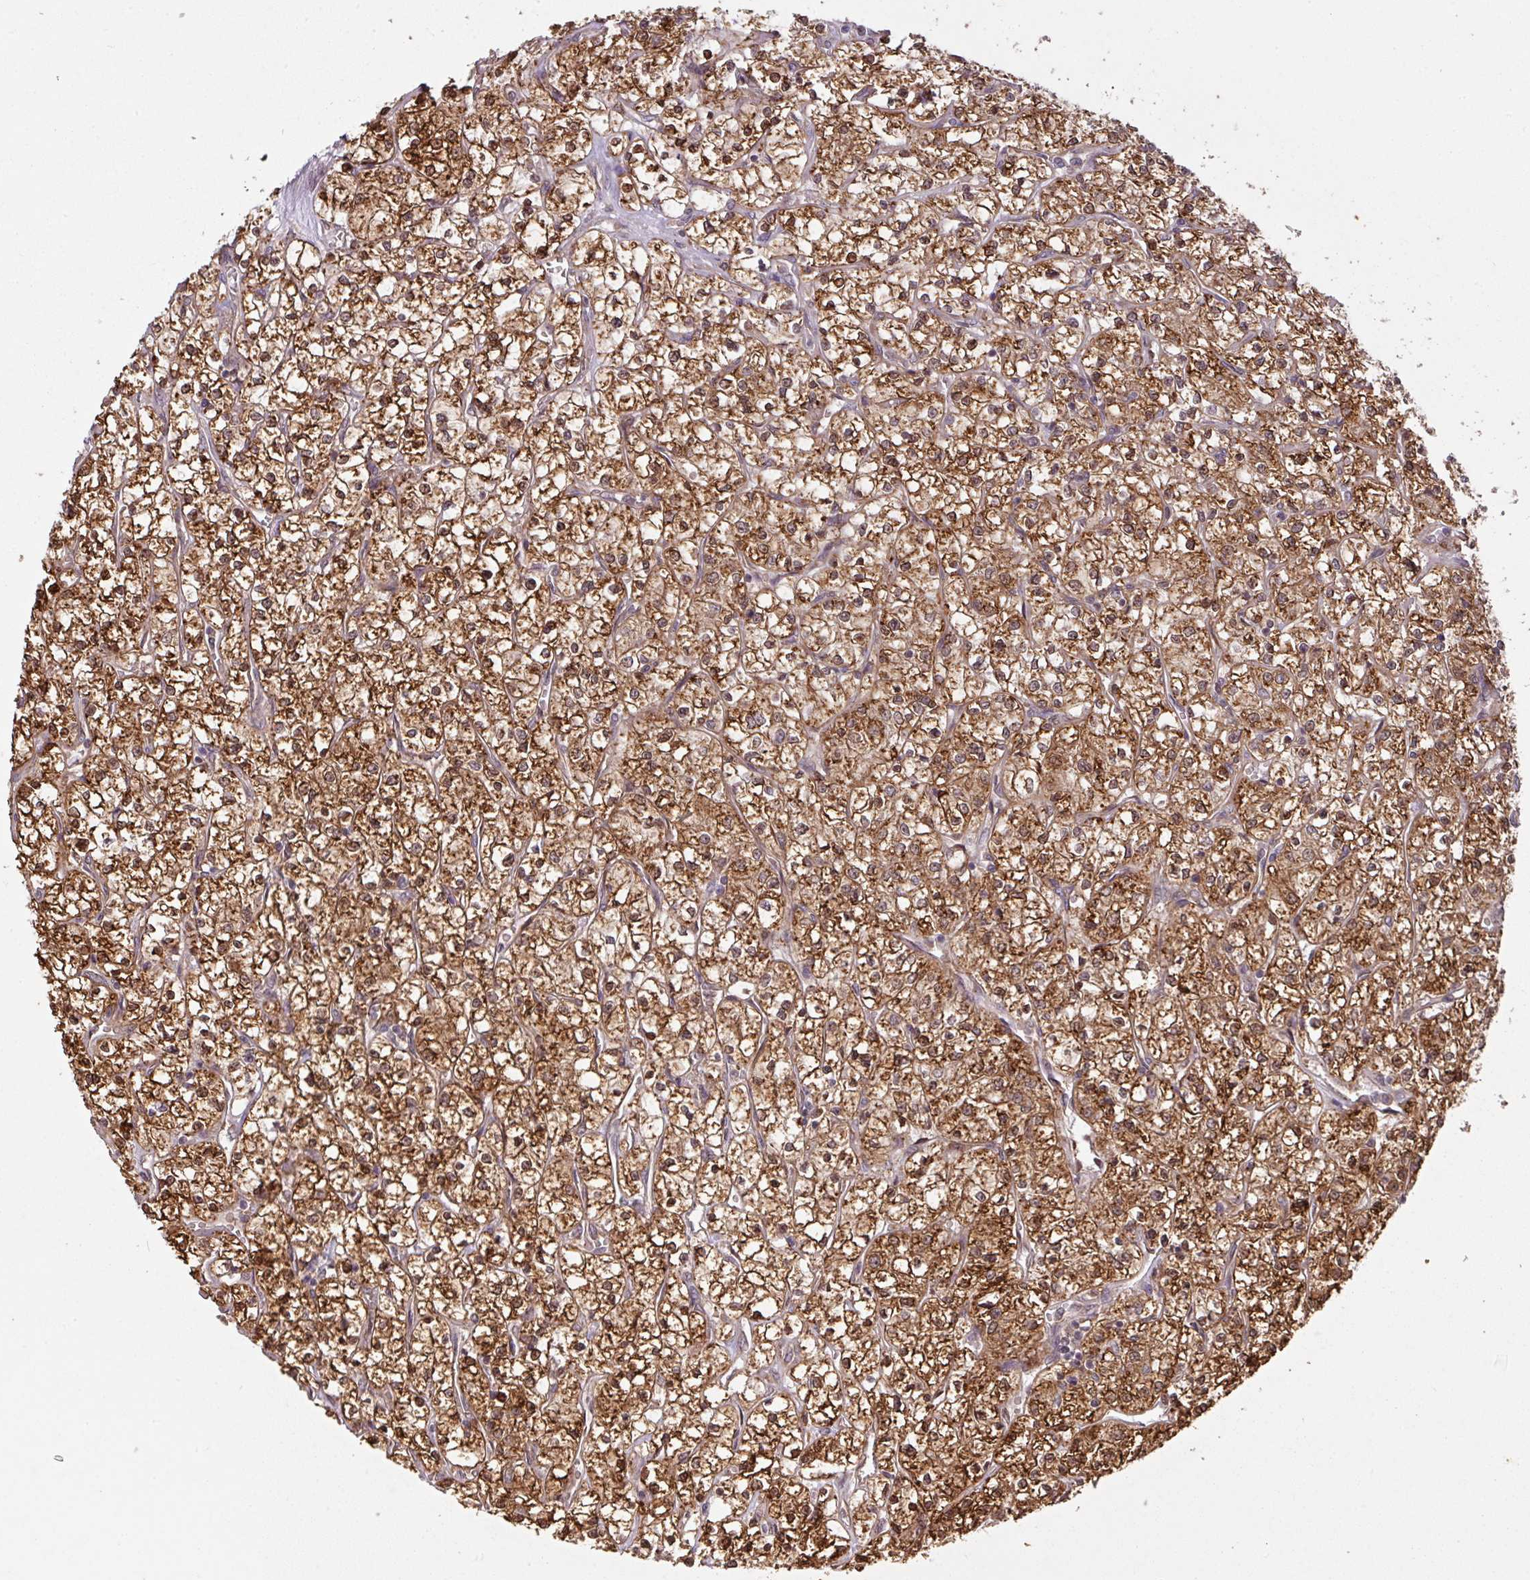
{"staining": {"intensity": "strong", "quantity": ">75%", "location": "cytoplasmic/membranous"}, "tissue": "renal cancer", "cell_type": "Tumor cells", "image_type": "cancer", "snomed": [{"axis": "morphology", "description": "Adenocarcinoma, NOS"}, {"axis": "topography", "description": "Kidney"}], "caption": "Protein staining of renal cancer tissue displays strong cytoplasmic/membranous positivity in approximately >75% of tumor cells.", "gene": "CYFIP2", "patient": {"sex": "female", "age": 64}}